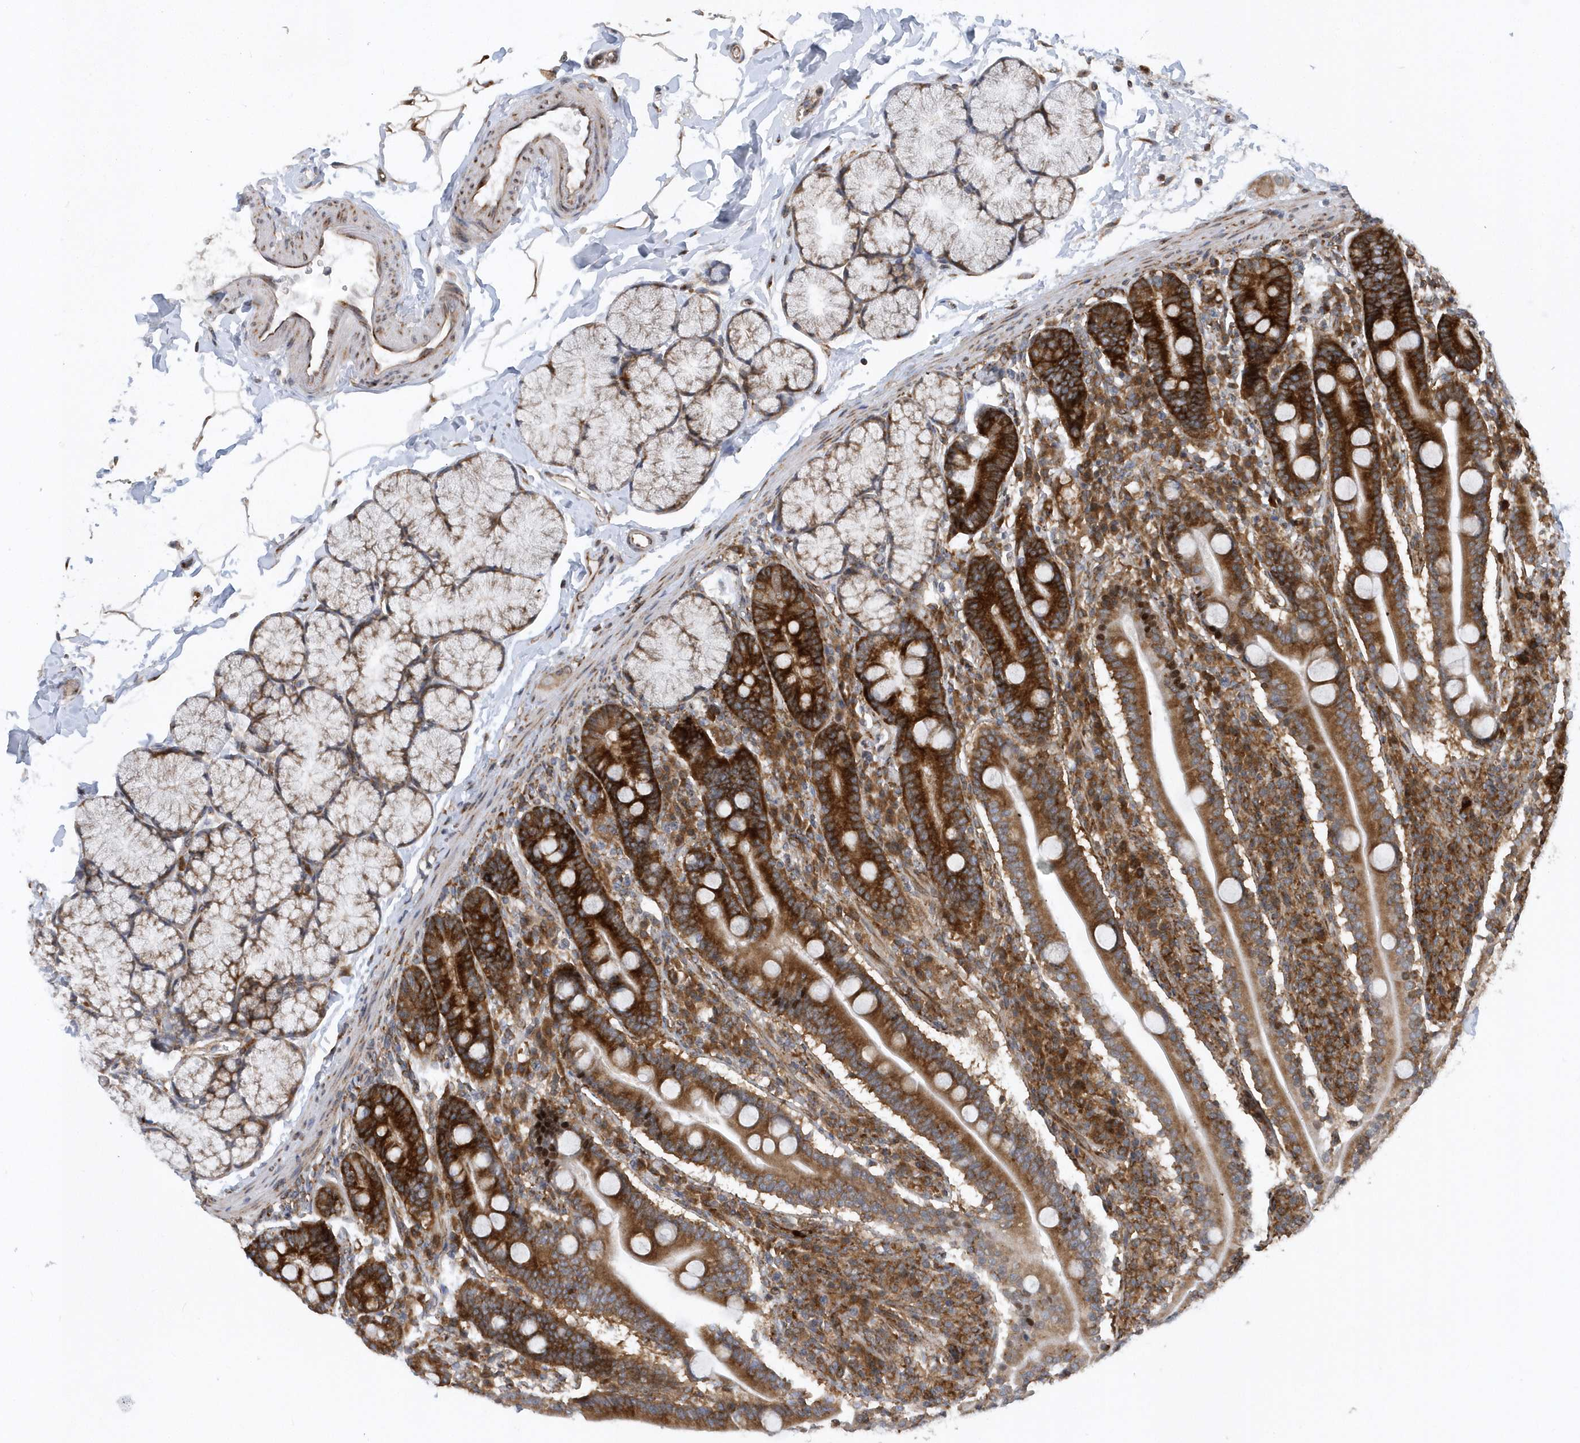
{"staining": {"intensity": "strong", "quantity": ">75%", "location": "cytoplasmic/membranous,nuclear"}, "tissue": "duodenum", "cell_type": "Glandular cells", "image_type": "normal", "snomed": [{"axis": "morphology", "description": "Normal tissue, NOS"}, {"axis": "topography", "description": "Duodenum"}], "caption": "DAB (3,3'-diaminobenzidine) immunohistochemical staining of benign duodenum exhibits strong cytoplasmic/membranous,nuclear protein expression in approximately >75% of glandular cells.", "gene": "PHF1", "patient": {"sex": "male", "age": 35}}